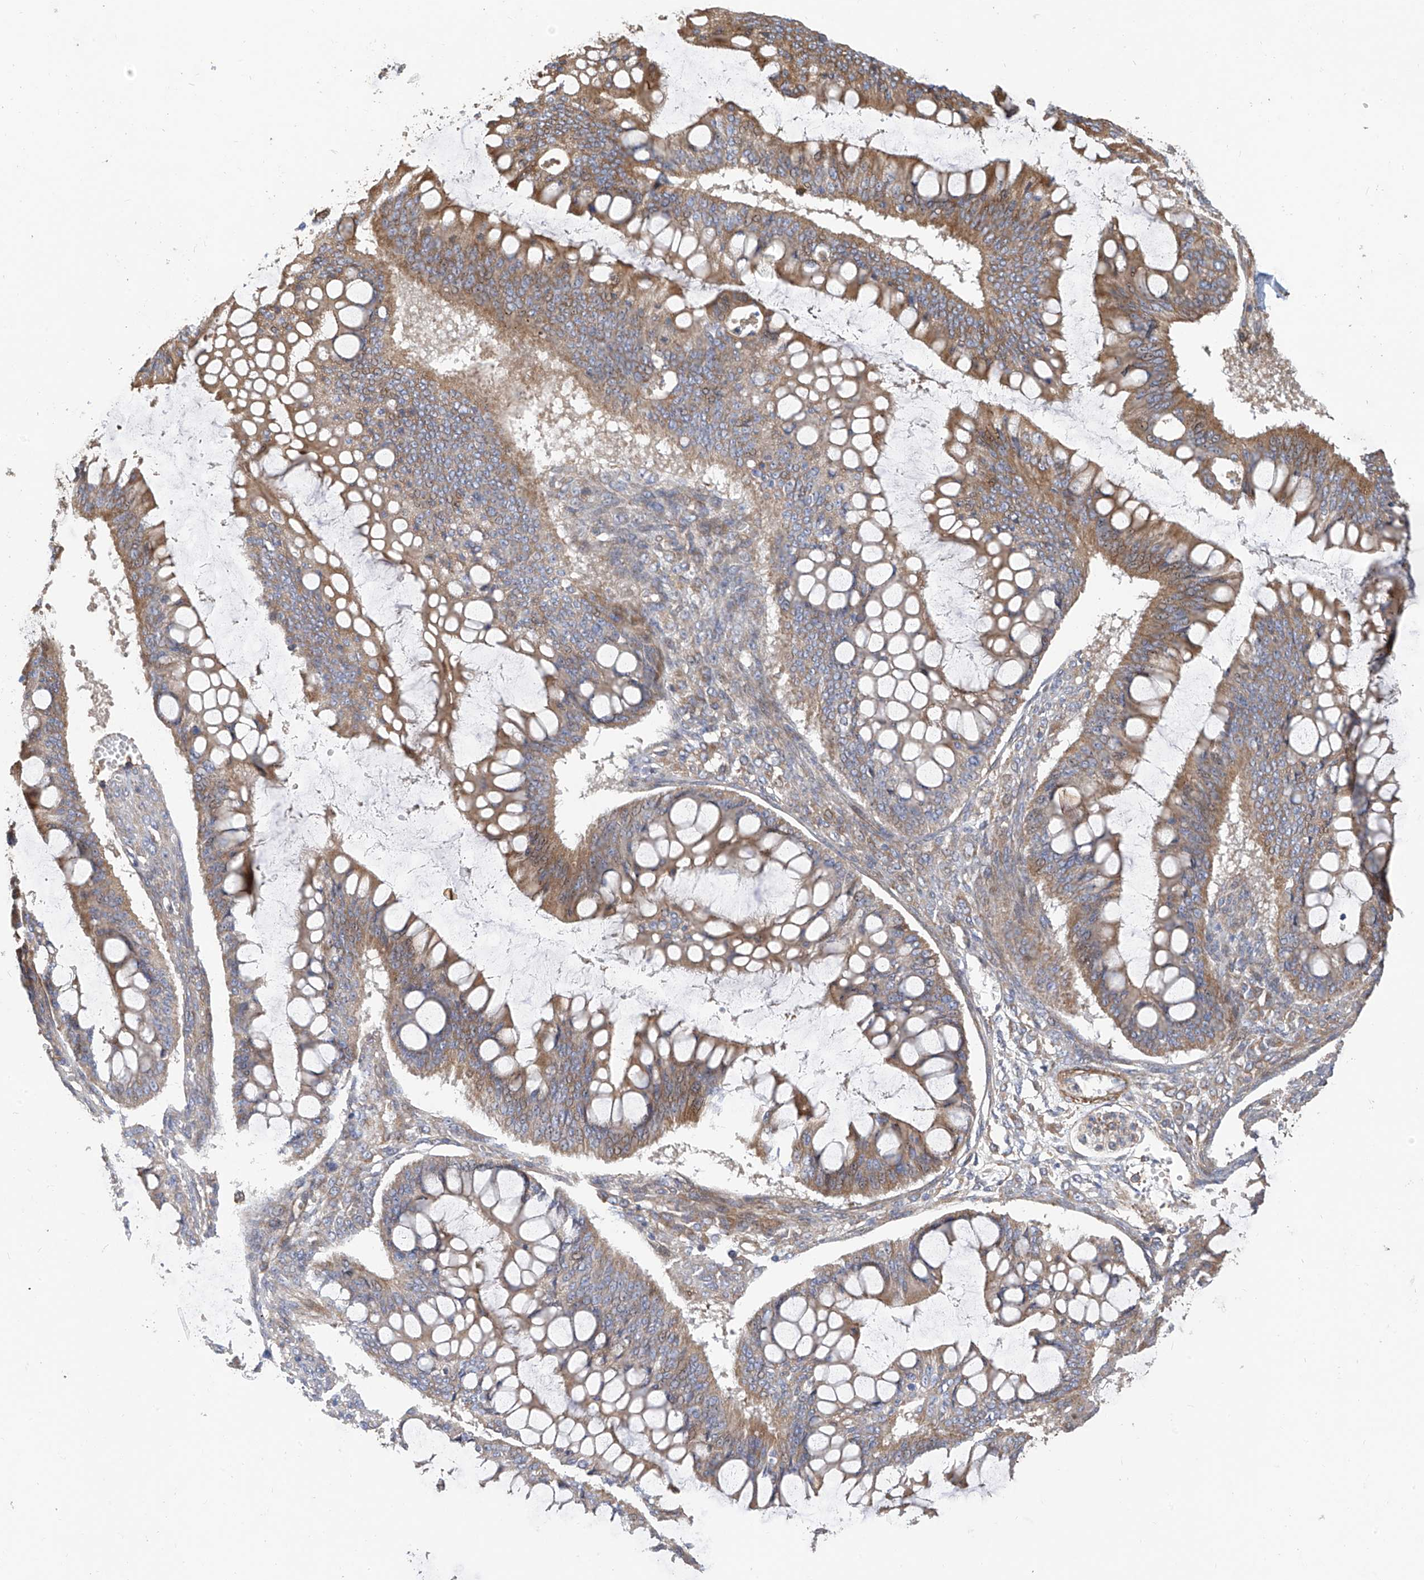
{"staining": {"intensity": "moderate", "quantity": "25%-75%", "location": "cytoplasmic/membranous"}, "tissue": "ovarian cancer", "cell_type": "Tumor cells", "image_type": "cancer", "snomed": [{"axis": "morphology", "description": "Cystadenocarcinoma, mucinous, NOS"}, {"axis": "topography", "description": "Ovary"}], "caption": "Immunohistochemical staining of ovarian cancer (mucinous cystadenocarcinoma) demonstrates medium levels of moderate cytoplasmic/membranous protein staining in approximately 25%-75% of tumor cells.", "gene": "SLC43A3", "patient": {"sex": "female", "age": 73}}